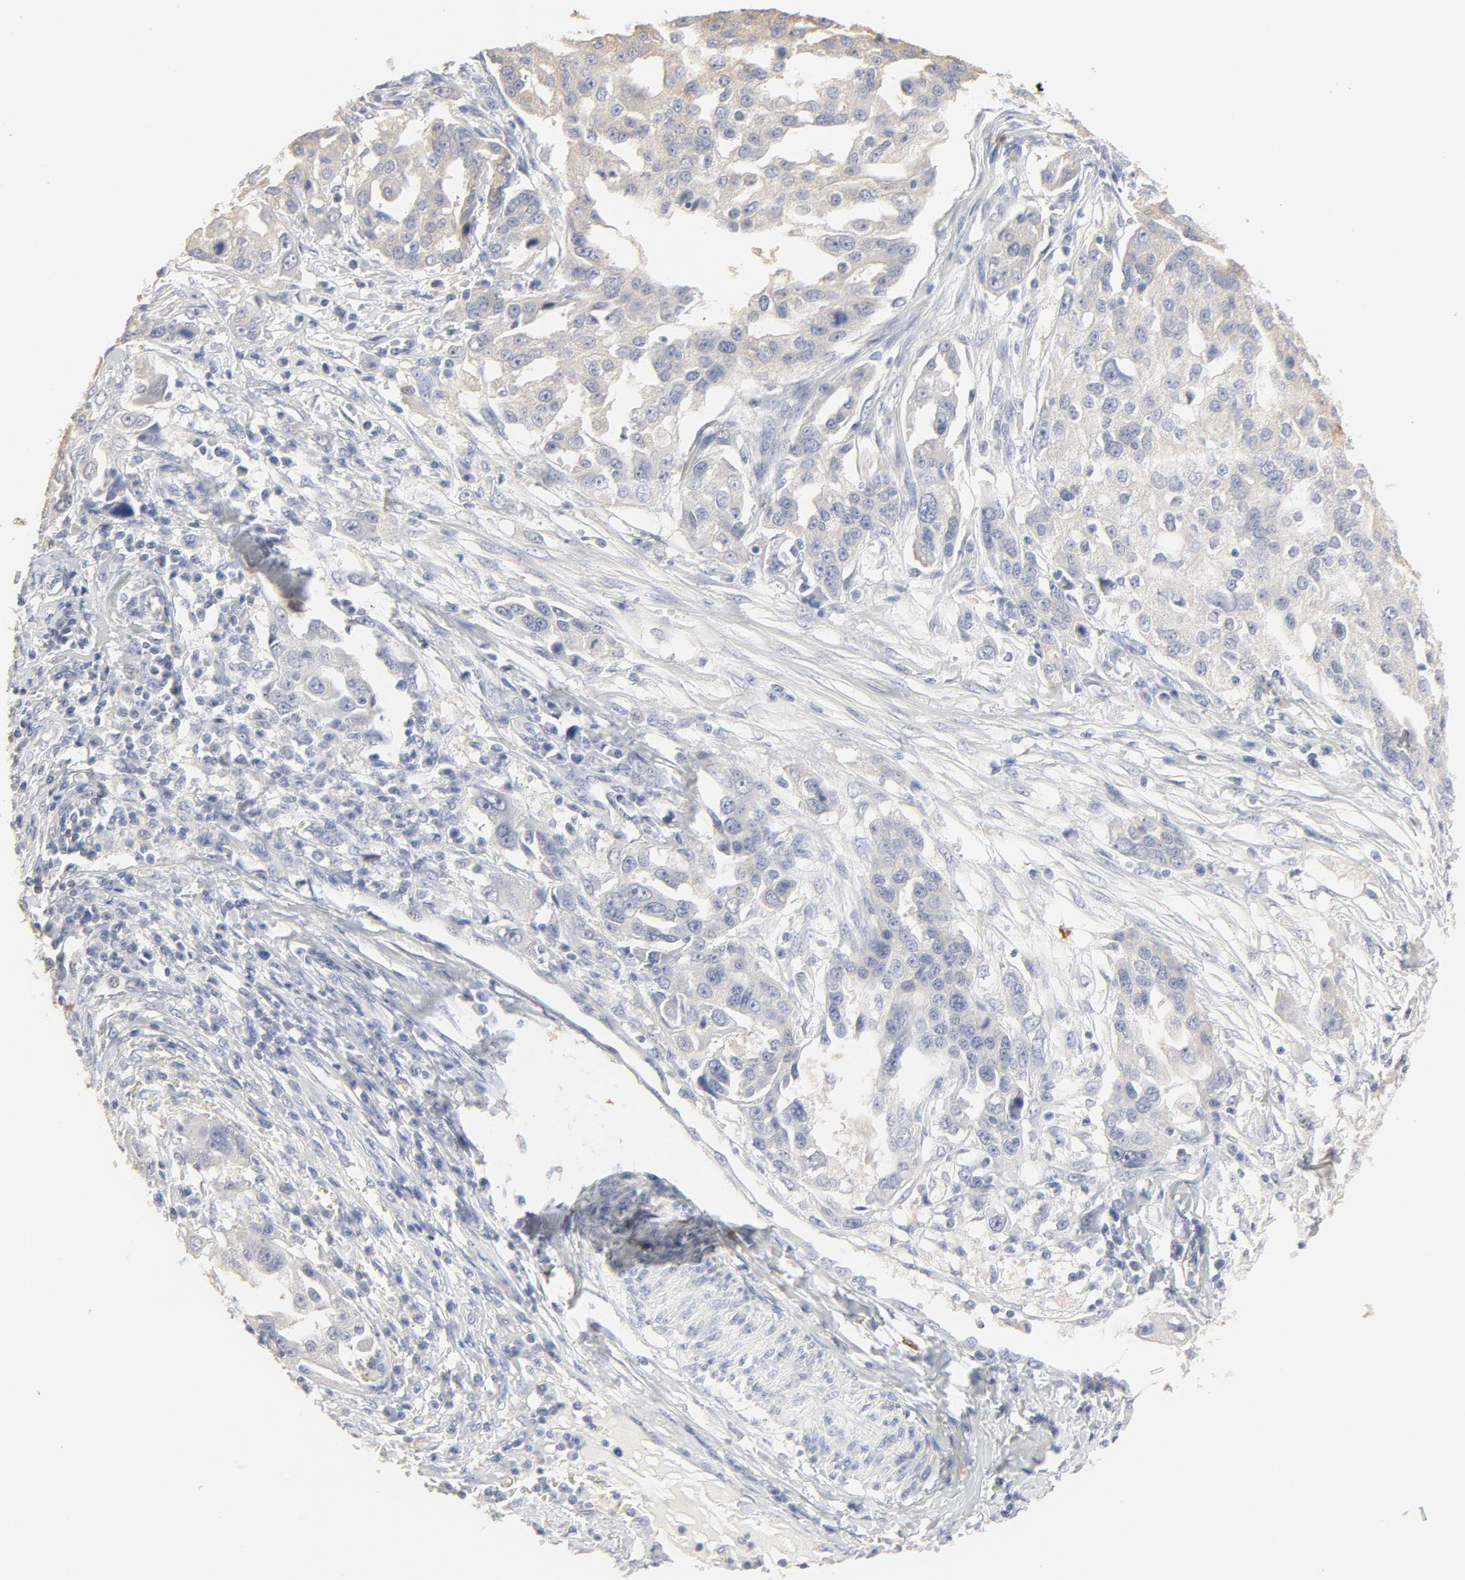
{"staining": {"intensity": "weak", "quantity": "<25%", "location": "cytoplasmic/membranous"}, "tissue": "ovarian cancer", "cell_type": "Tumor cells", "image_type": "cancer", "snomed": [{"axis": "morphology", "description": "Carcinoma, endometroid"}, {"axis": "topography", "description": "Ovary"}], "caption": "High magnification brightfield microscopy of endometroid carcinoma (ovarian) stained with DAB (brown) and counterstained with hematoxylin (blue): tumor cells show no significant expression.", "gene": "FCGBP", "patient": {"sex": "female", "age": 75}}